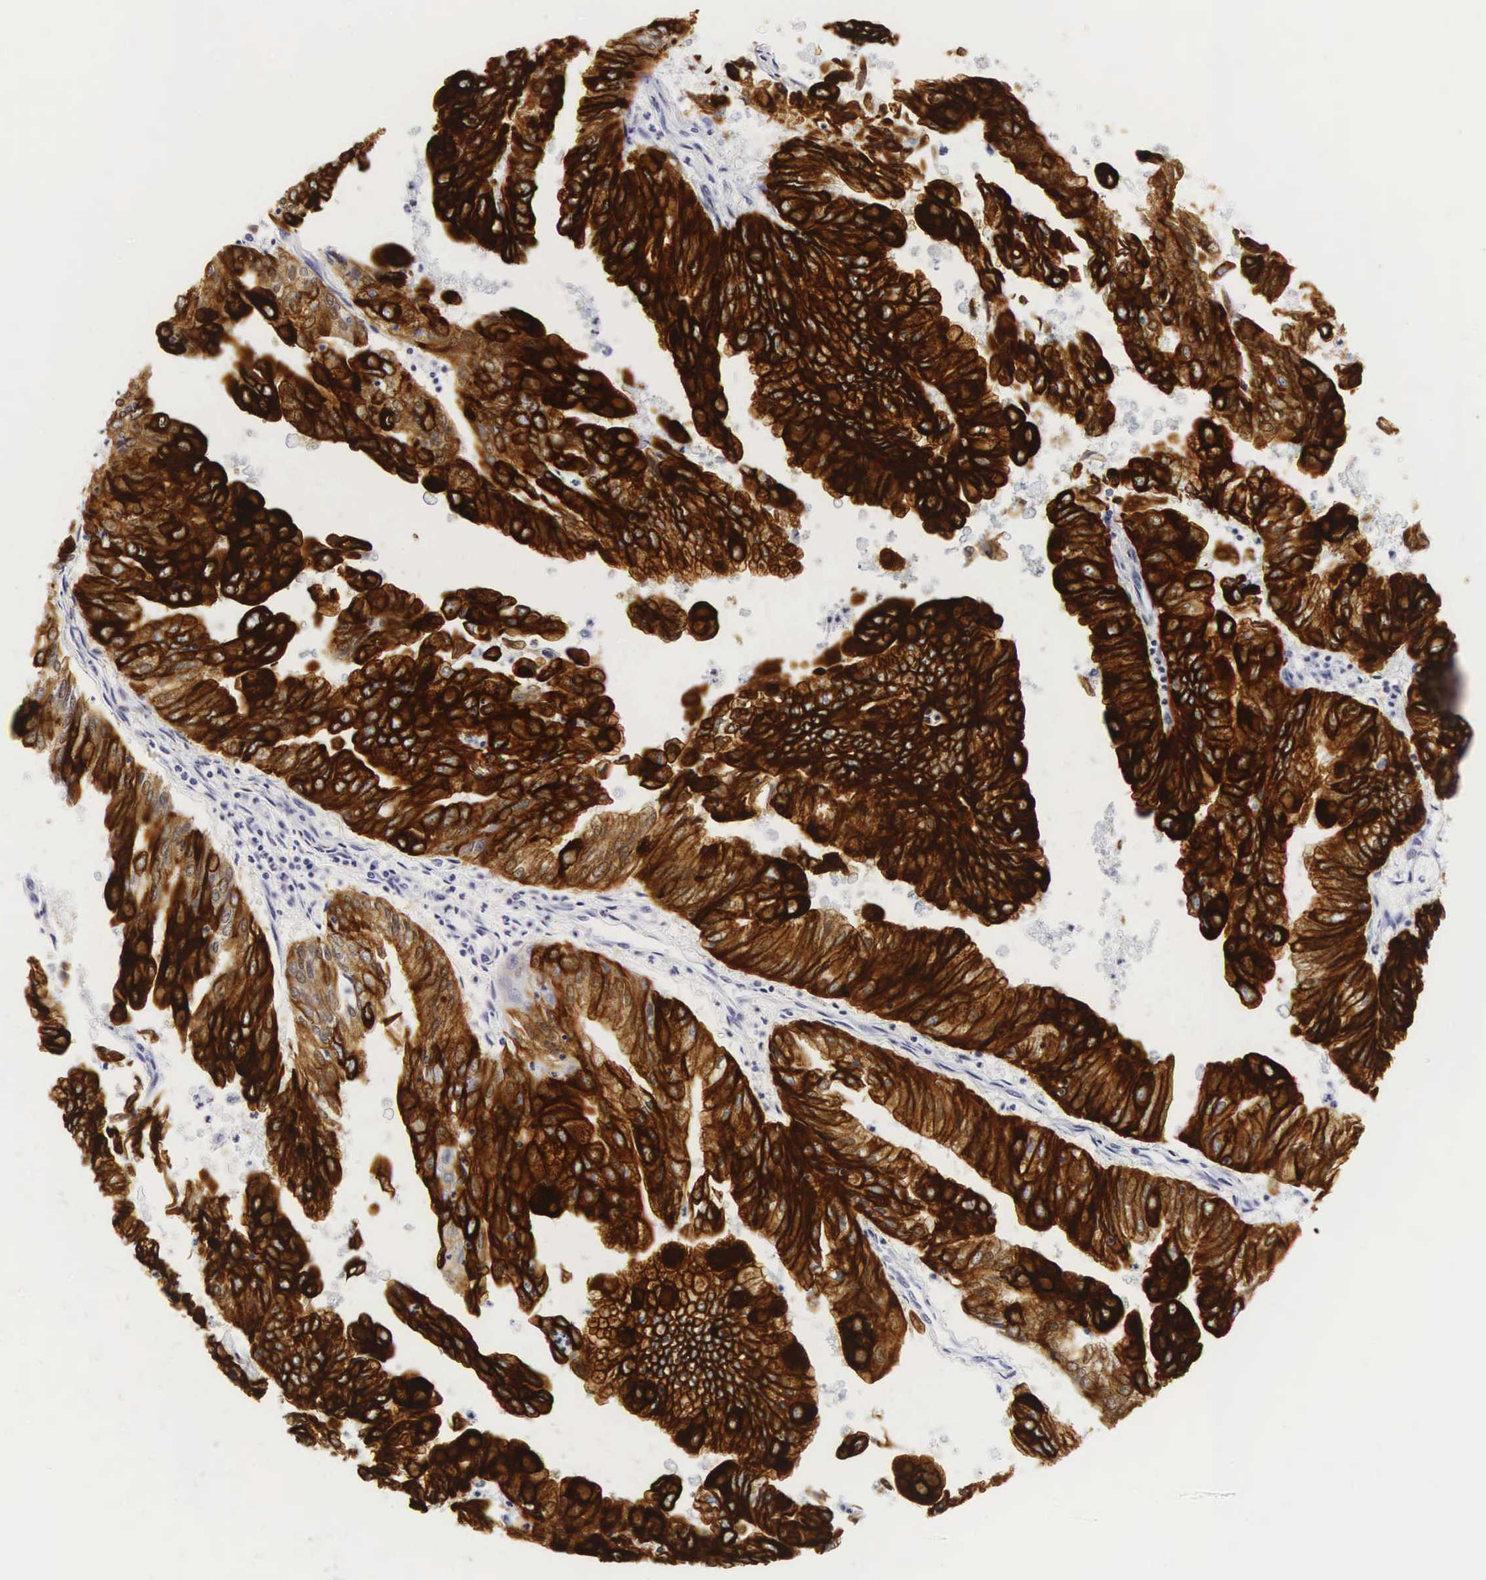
{"staining": {"intensity": "strong", "quantity": ">75%", "location": "cytoplasmic/membranous"}, "tissue": "endometrial cancer", "cell_type": "Tumor cells", "image_type": "cancer", "snomed": [{"axis": "morphology", "description": "Adenocarcinoma, NOS"}, {"axis": "topography", "description": "Endometrium"}], "caption": "A high-resolution photomicrograph shows immunohistochemistry (IHC) staining of endometrial adenocarcinoma, which displays strong cytoplasmic/membranous staining in about >75% of tumor cells. (DAB (3,3'-diaminobenzidine) = brown stain, brightfield microscopy at high magnification).", "gene": "KRT18", "patient": {"sex": "female", "age": 79}}